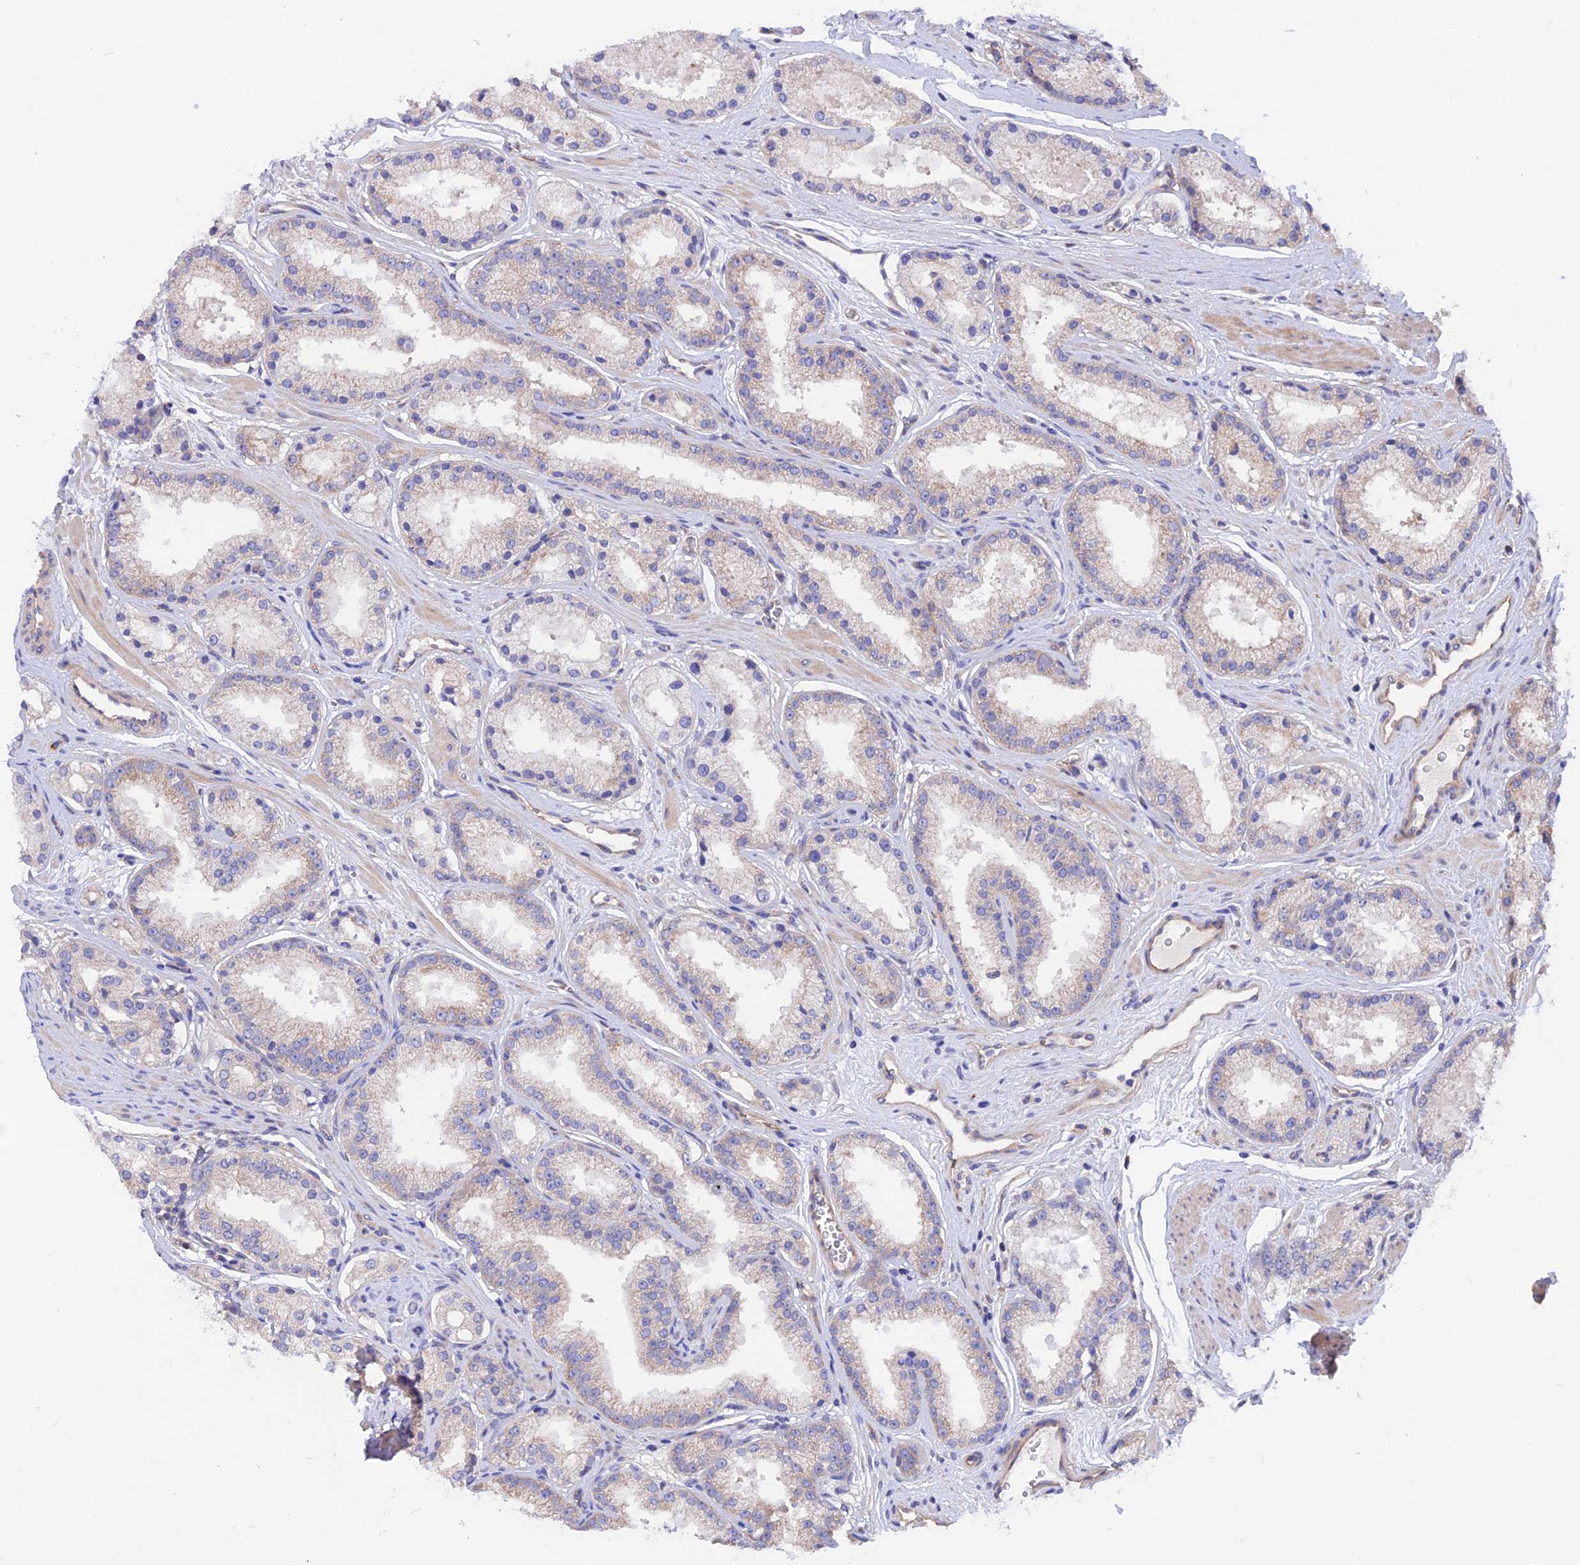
{"staining": {"intensity": "weak", "quantity": "25%-75%", "location": "cytoplasmic/membranous"}, "tissue": "prostate cancer", "cell_type": "Tumor cells", "image_type": "cancer", "snomed": [{"axis": "morphology", "description": "Adenocarcinoma, Low grade"}, {"axis": "topography", "description": "Prostate"}], "caption": "Weak cytoplasmic/membranous protein expression is appreciated in about 25%-75% of tumor cells in prostate cancer. The staining was performed using DAB (3,3'-diaminobenzidine) to visualize the protein expression in brown, while the nuclei were stained in blue with hematoxylin (Magnification: 20x).", "gene": "HYCC1", "patient": {"sex": "male", "age": 59}}